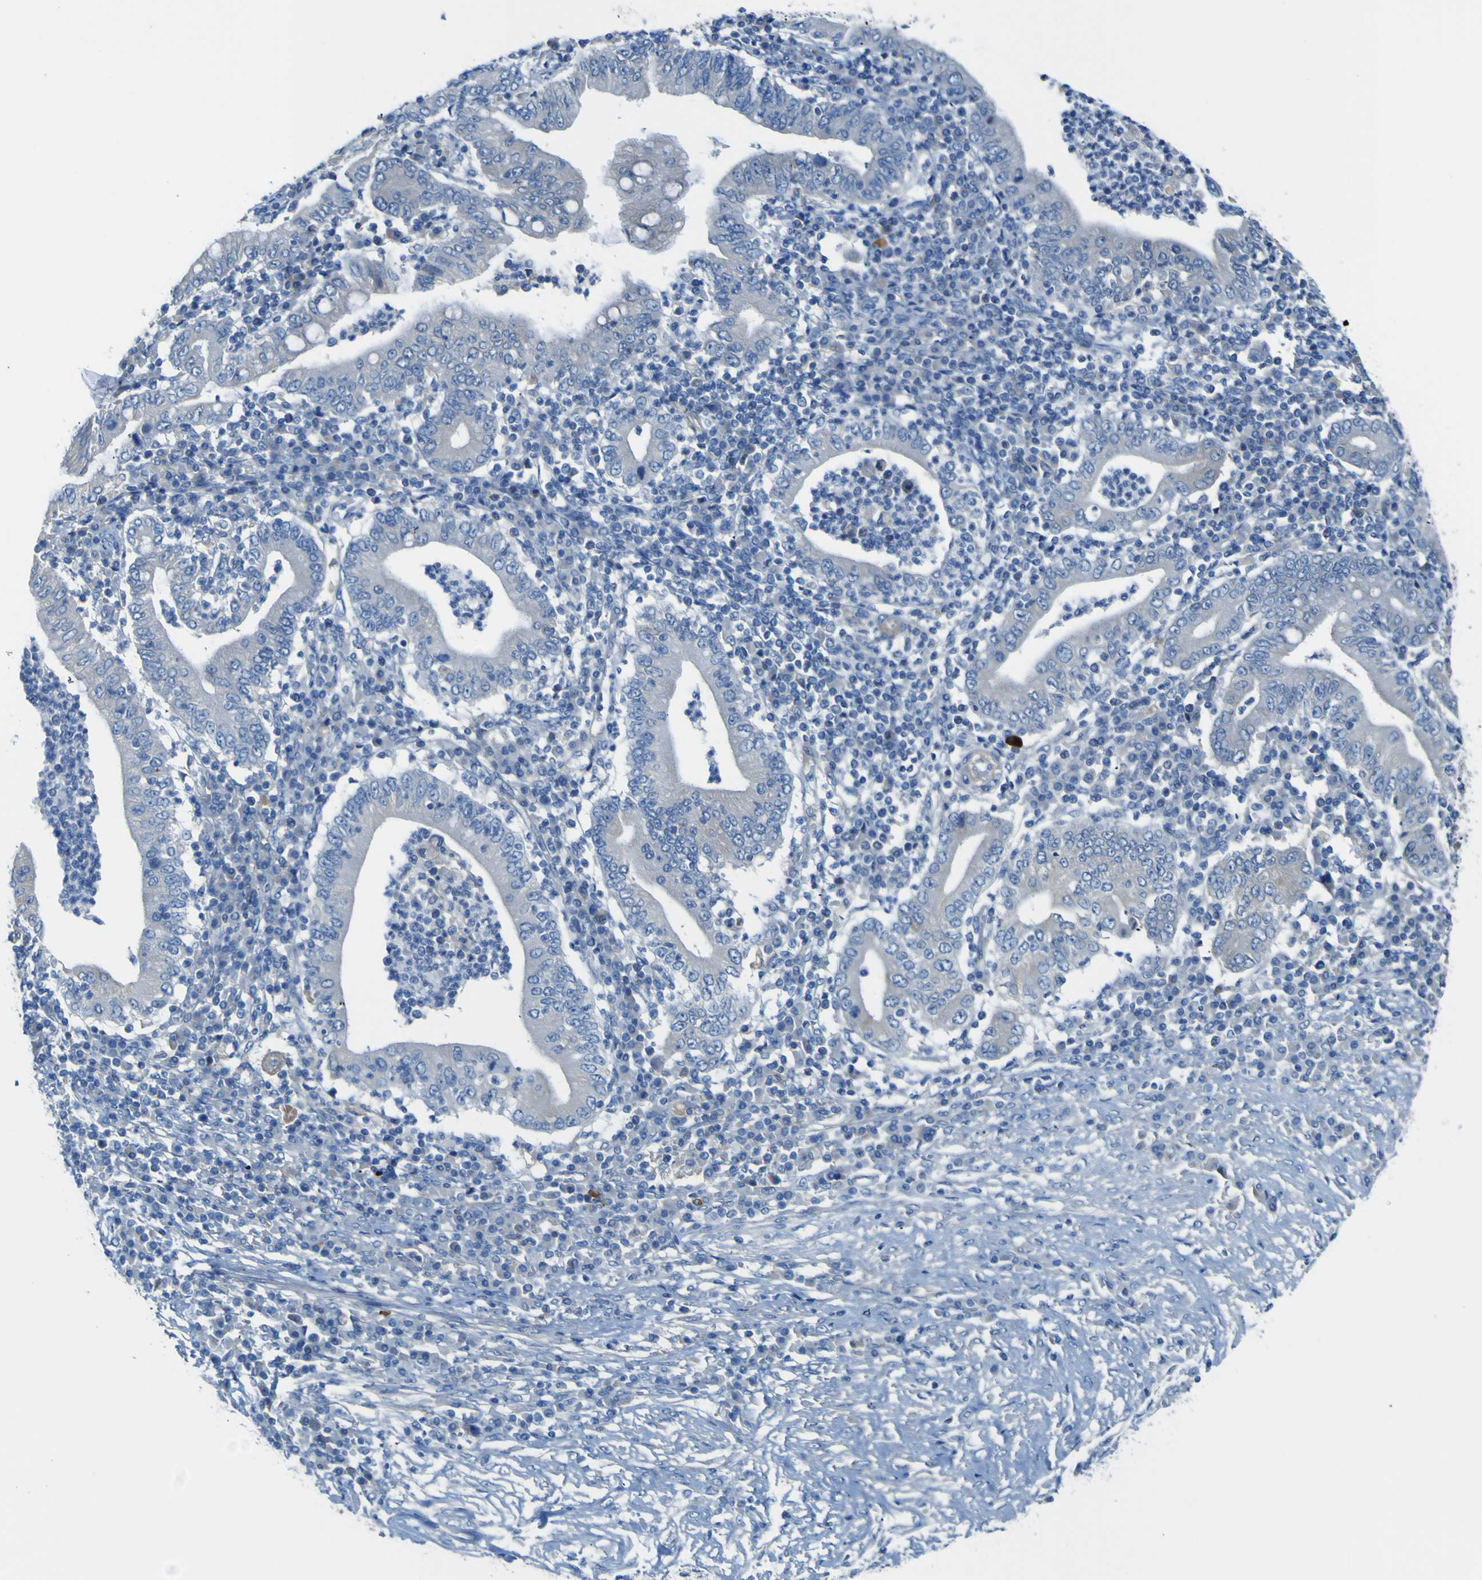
{"staining": {"intensity": "negative", "quantity": "none", "location": "none"}, "tissue": "stomach cancer", "cell_type": "Tumor cells", "image_type": "cancer", "snomed": [{"axis": "morphology", "description": "Normal tissue, NOS"}, {"axis": "morphology", "description": "Adenocarcinoma, NOS"}, {"axis": "topography", "description": "Esophagus"}, {"axis": "topography", "description": "Stomach, upper"}, {"axis": "topography", "description": "Peripheral nerve tissue"}], "caption": "A high-resolution histopathology image shows immunohistochemistry staining of stomach cancer, which demonstrates no significant staining in tumor cells.", "gene": "ADGRA2", "patient": {"sex": "male", "age": 62}}